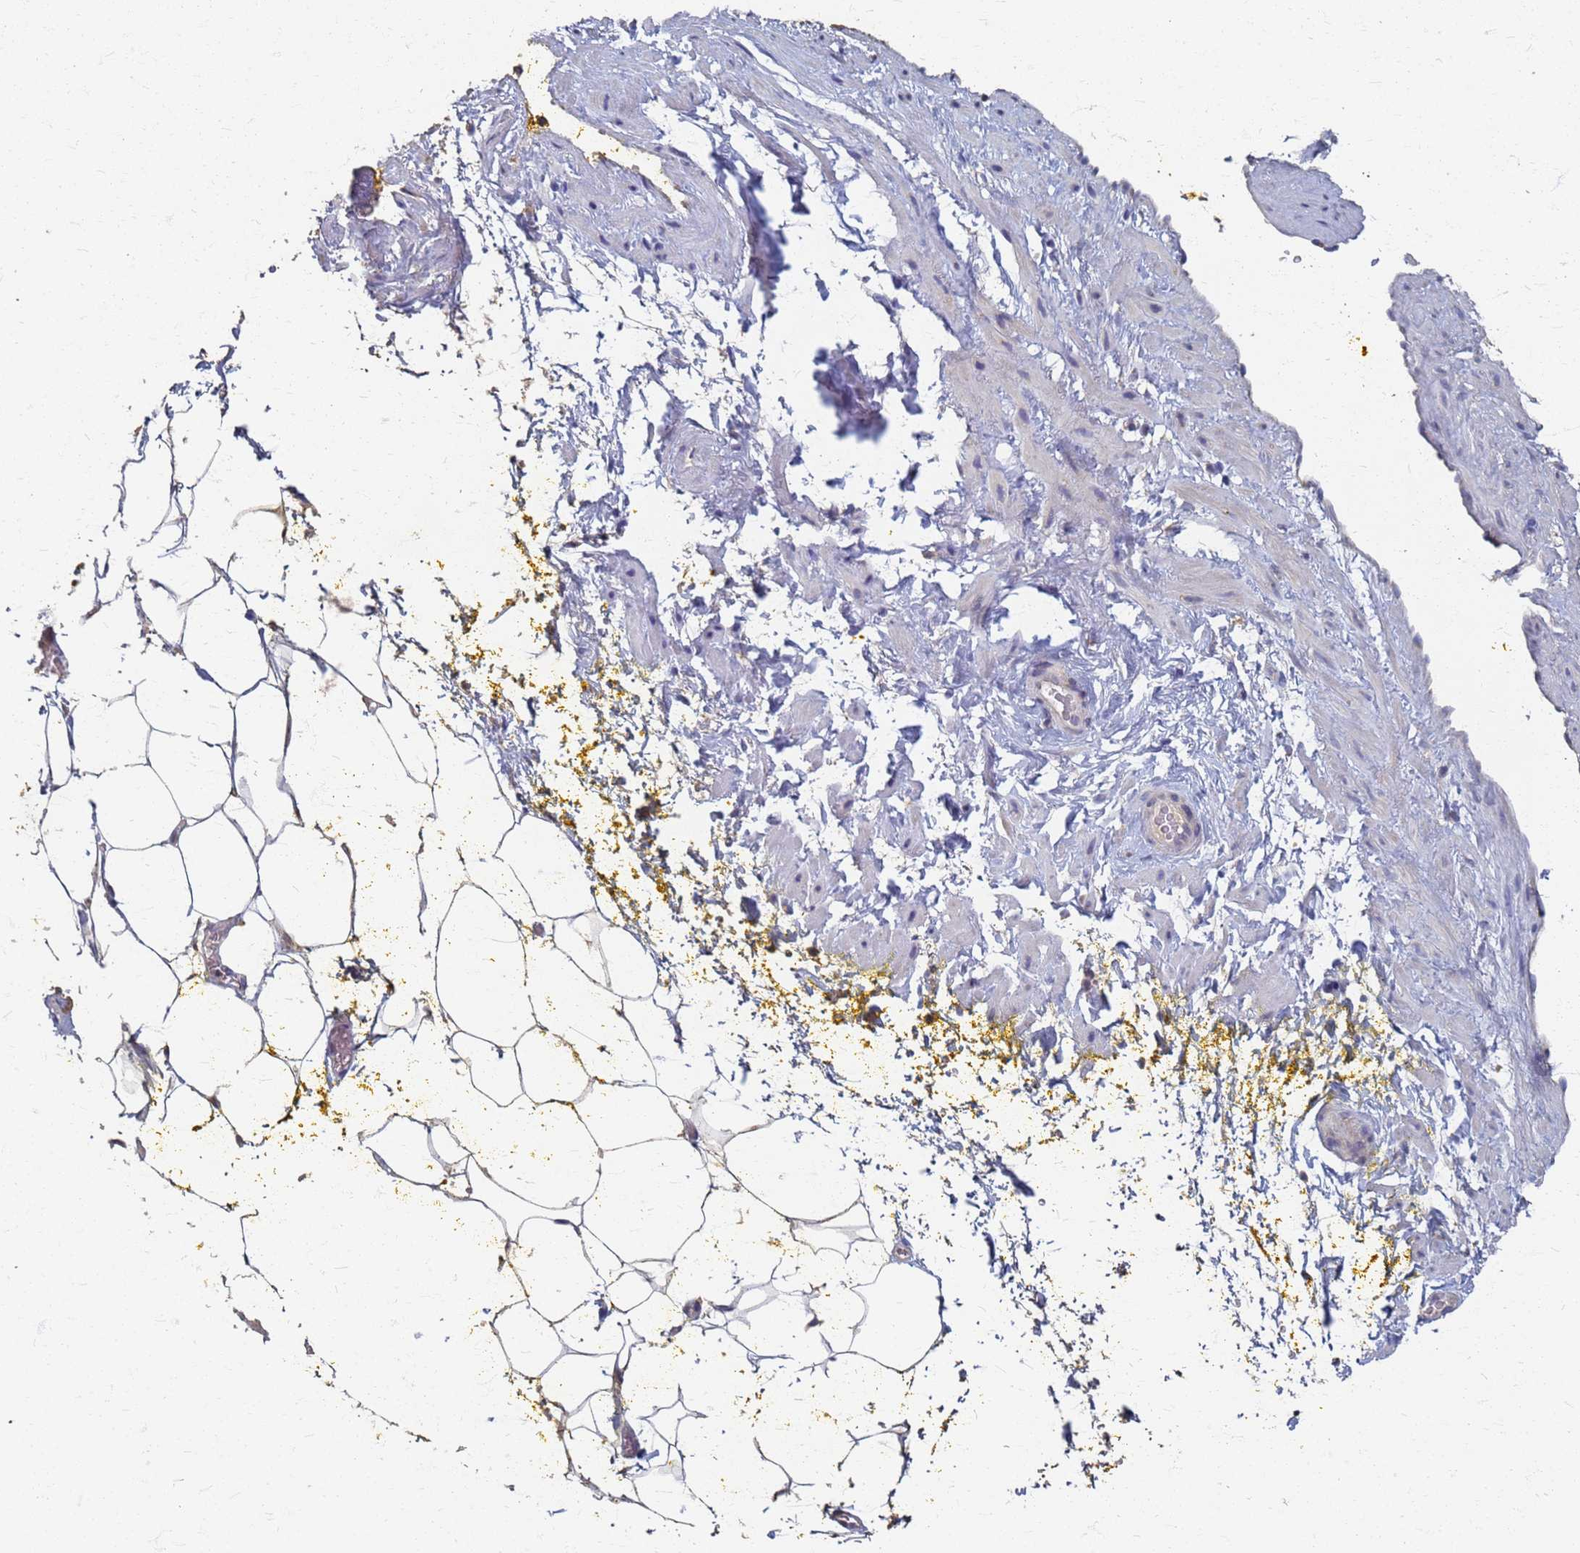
{"staining": {"intensity": "negative", "quantity": "none", "location": "none"}, "tissue": "adipose tissue", "cell_type": "Adipocytes", "image_type": "normal", "snomed": [{"axis": "morphology", "description": "Normal tissue, NOS"}, {"axis": "morphology", "description": "Adenocarcinoma, Low grade"}, {"axis": "topography", "description": "Prostate"}, {"axis": "topography", "description": "Peripheral nerve tissue"}], "caption": "Adipocytes are negative for brown protein staining in benign adipose tissue. The staining is performed using DAB (3,3'-diaminobenzidine) brown chromogen with nuclei counter-stained in using hematoxylin.", "gene": "KRCC1", "patient": {"sex": "male", "age": 63}}